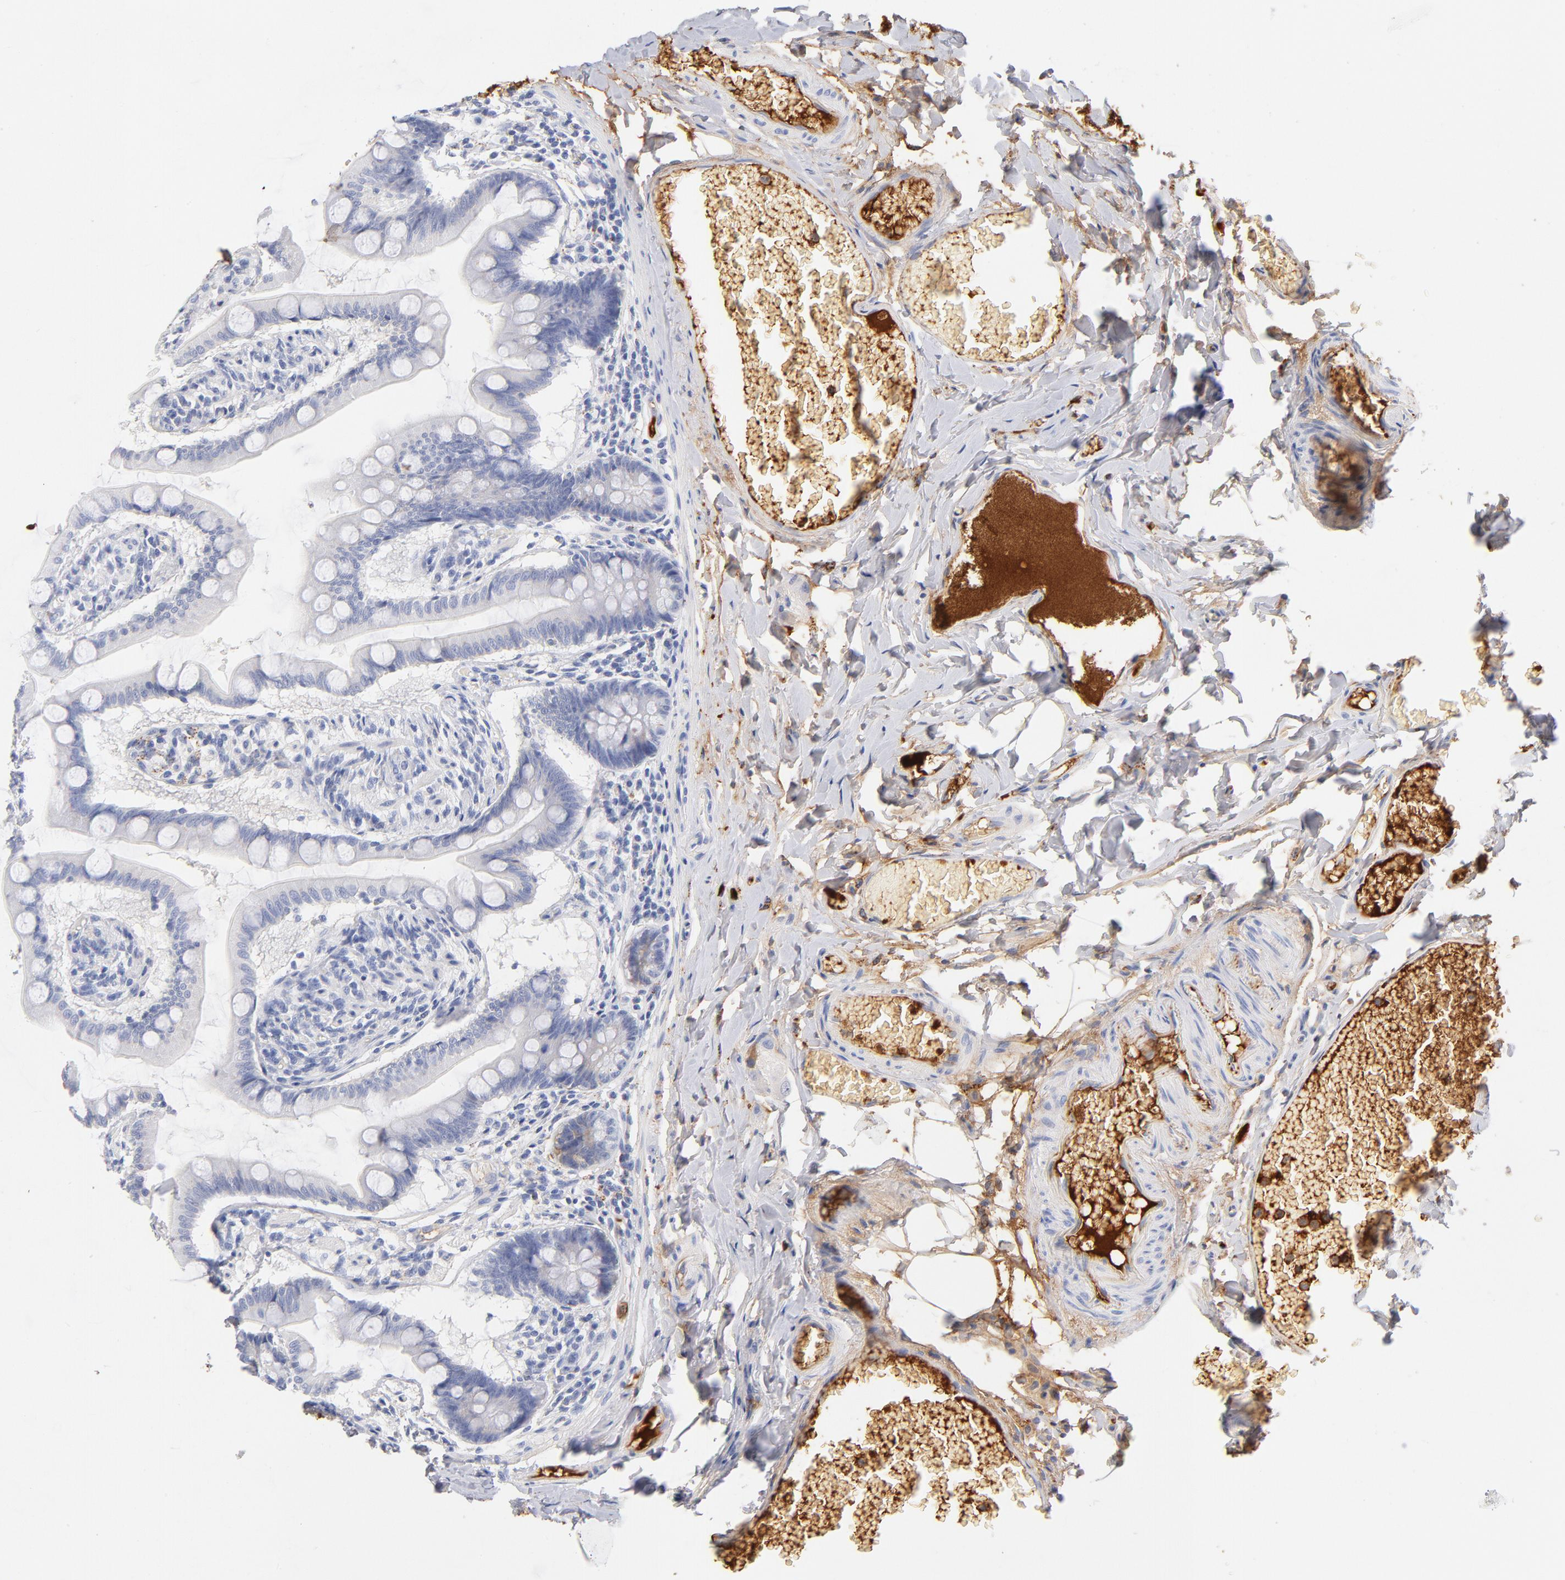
{"staining": {"intensity": "negative", "quantity": "none", "location": "none"}, "tissue": "small intestine", "cell_type": "Glandular cells", "image_type": "normal", "snomed": [{"axis": "morphology", "description": "Normal tissue, NOS"}, {"axis": "topography", "description": "Small intestine"}], "caption": "Immunohistochemical staining of benign small intestine exhibits no significant positivity in glandular cells. (DAB immunohistochemistry, high magnification).", "gene": "C3", "patient": {"sex": "male", "age": 41}}